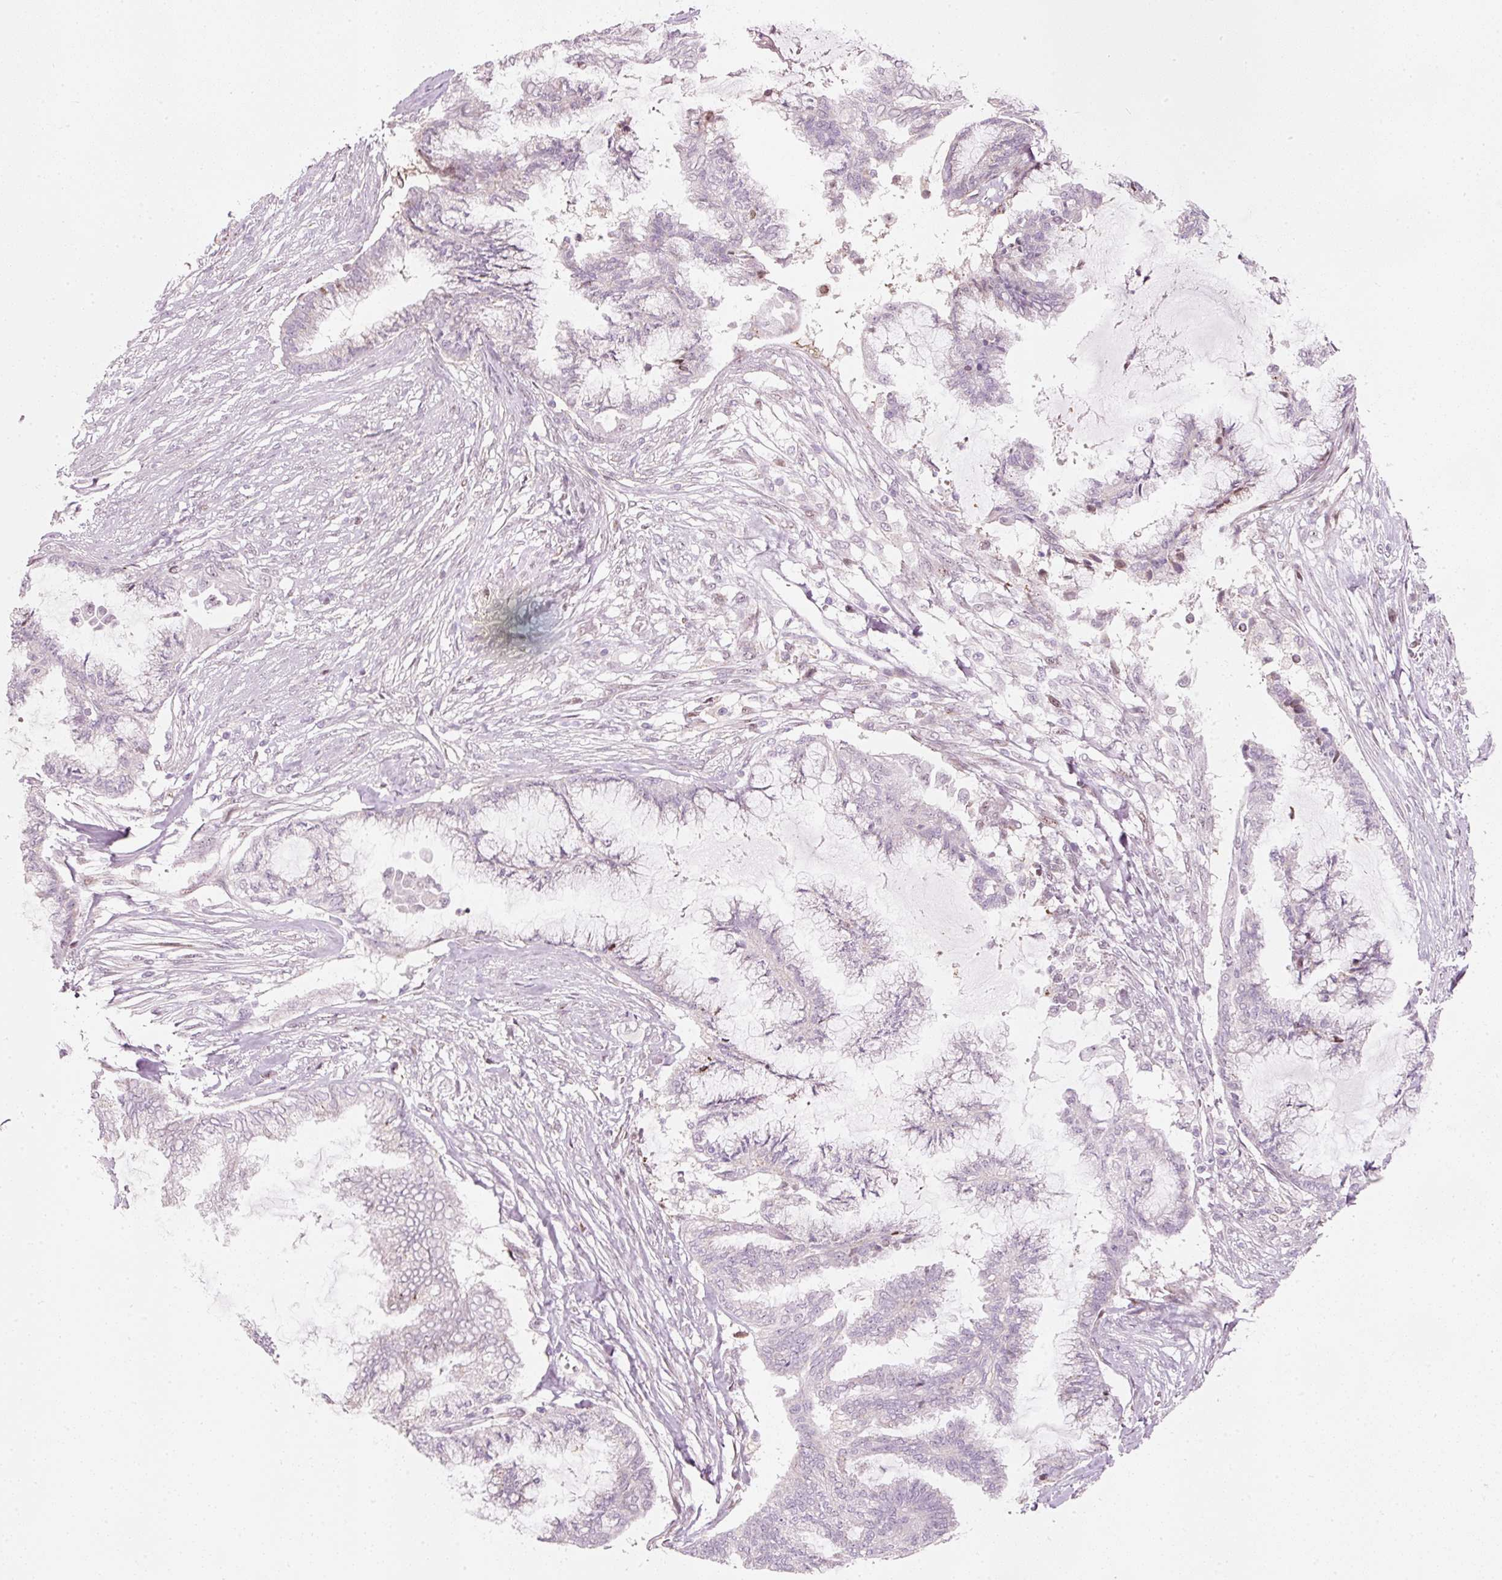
{"staining": {"intensity": "negative", "quantity": "none", "location": "none"}, "tissue": "endometrial cancer", "cell_type": "Tumor cells", "image_type": "cancer", "snomed": [{"axis": "morphology", "description": "Adenocarcinoma, NOS"}, {"axis": "topography", "description": "Endometrium"}], "caption": "Micrograph shows no protein positivity in tumor cells of endometrial cancer (adenocarcinoma) tissue.", "gene": "RNF39", "patient": {"sex": "female", "age": 86}}